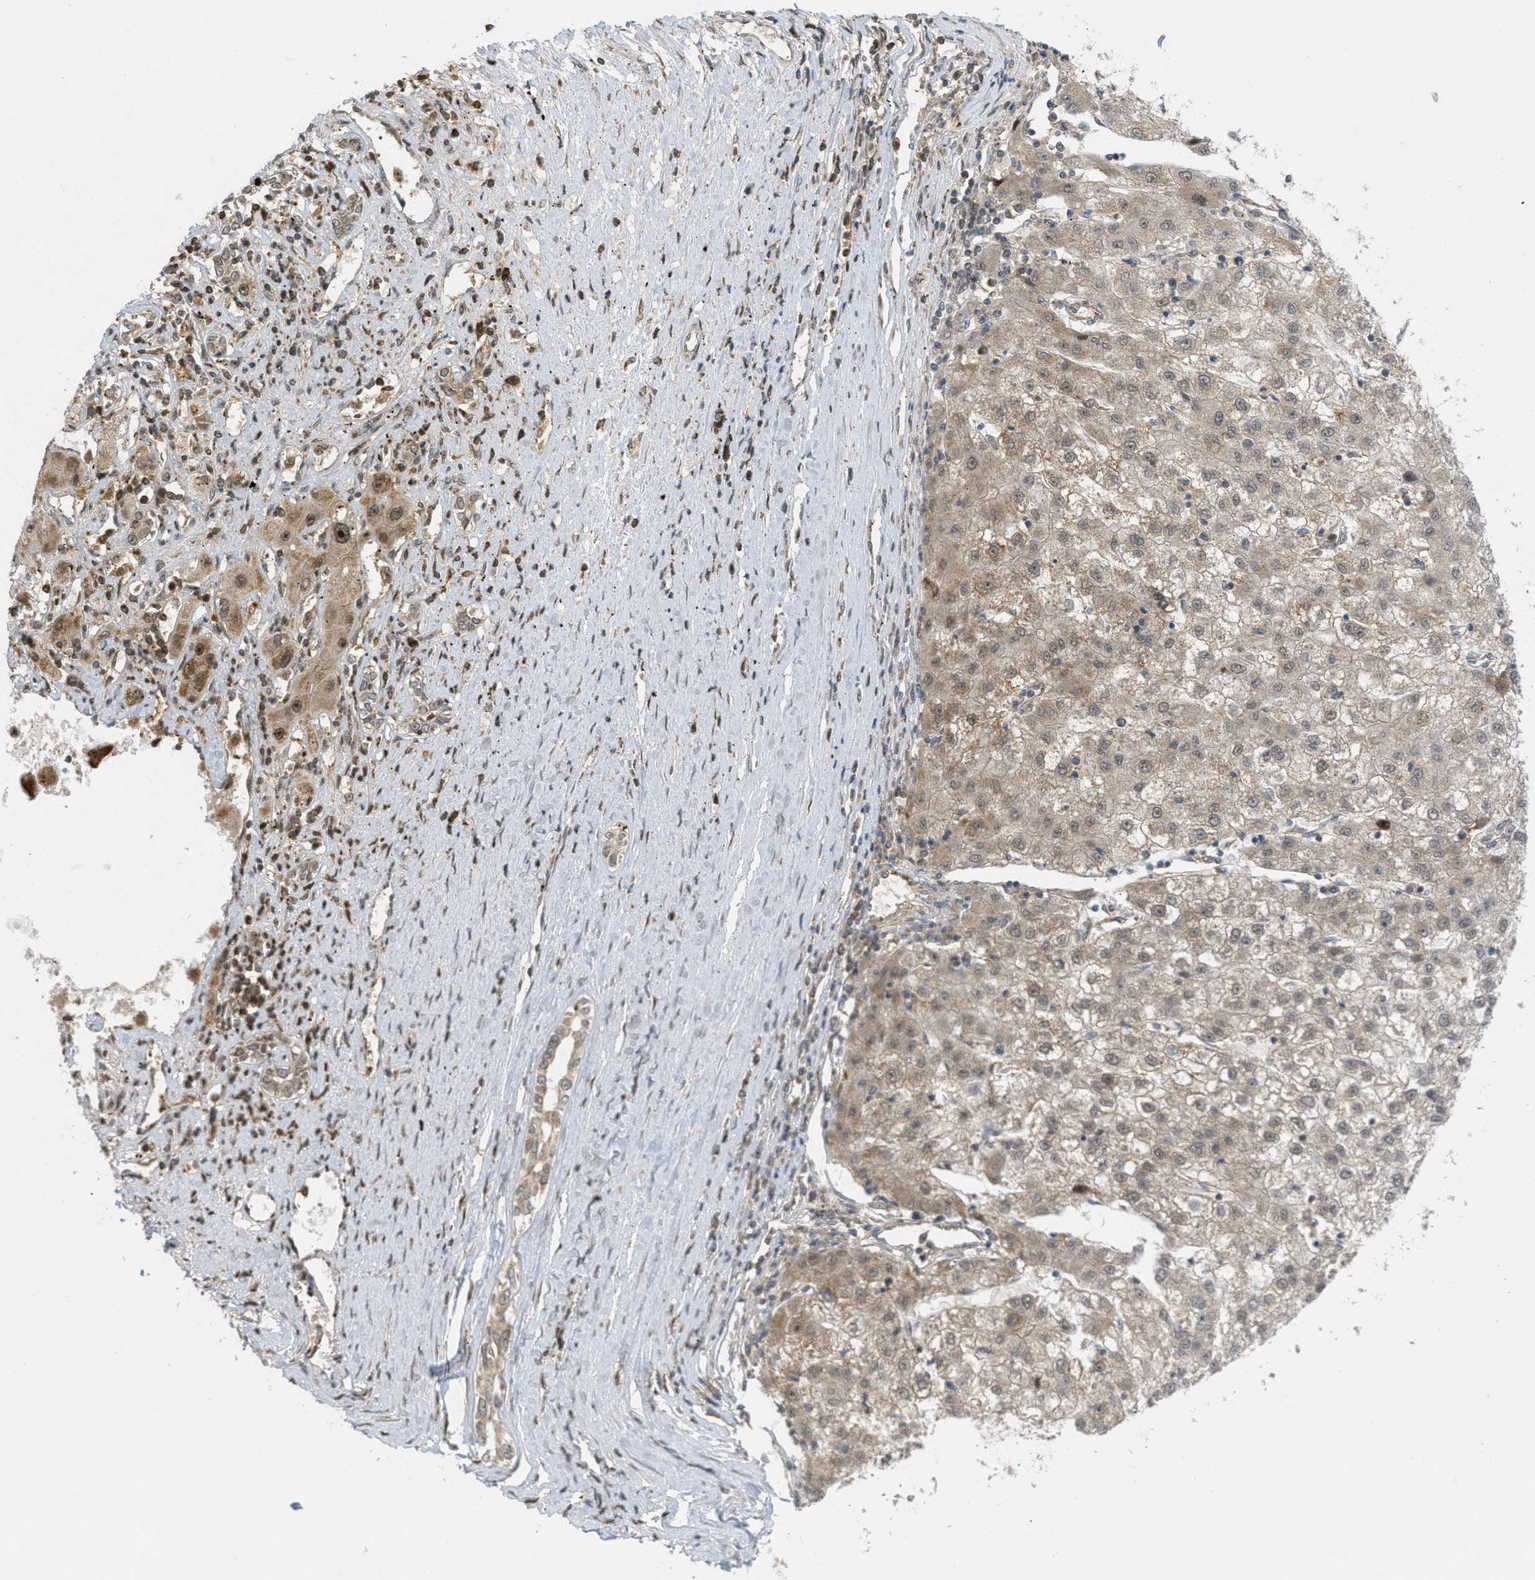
{"staining": {"intensity": "weak", "quantity": "25%-75%", "location": "cytoplasmic/membranous"}, "tissue": "liver cancer", "cell_type": "Tumor cells", "image_type": "cancer", "snomed": [{"axis": "morphology", "description": "Carcinoma, Hepatocellular, NOS"}, {"axis": "topography", "description": "Liver"}], "caption": "High-magnification brightfield microscopy of liver cancer stained with DAB (3,3'-diaminobenzidine) (brown) and counterstained with hematoxylin (blue). tumor cells exhibit weak cytoplasmic/membranous expression is identified in about25%-75% of cells.", "gene": "TLK1", "patient": {"sex": "male", "age": 72}}